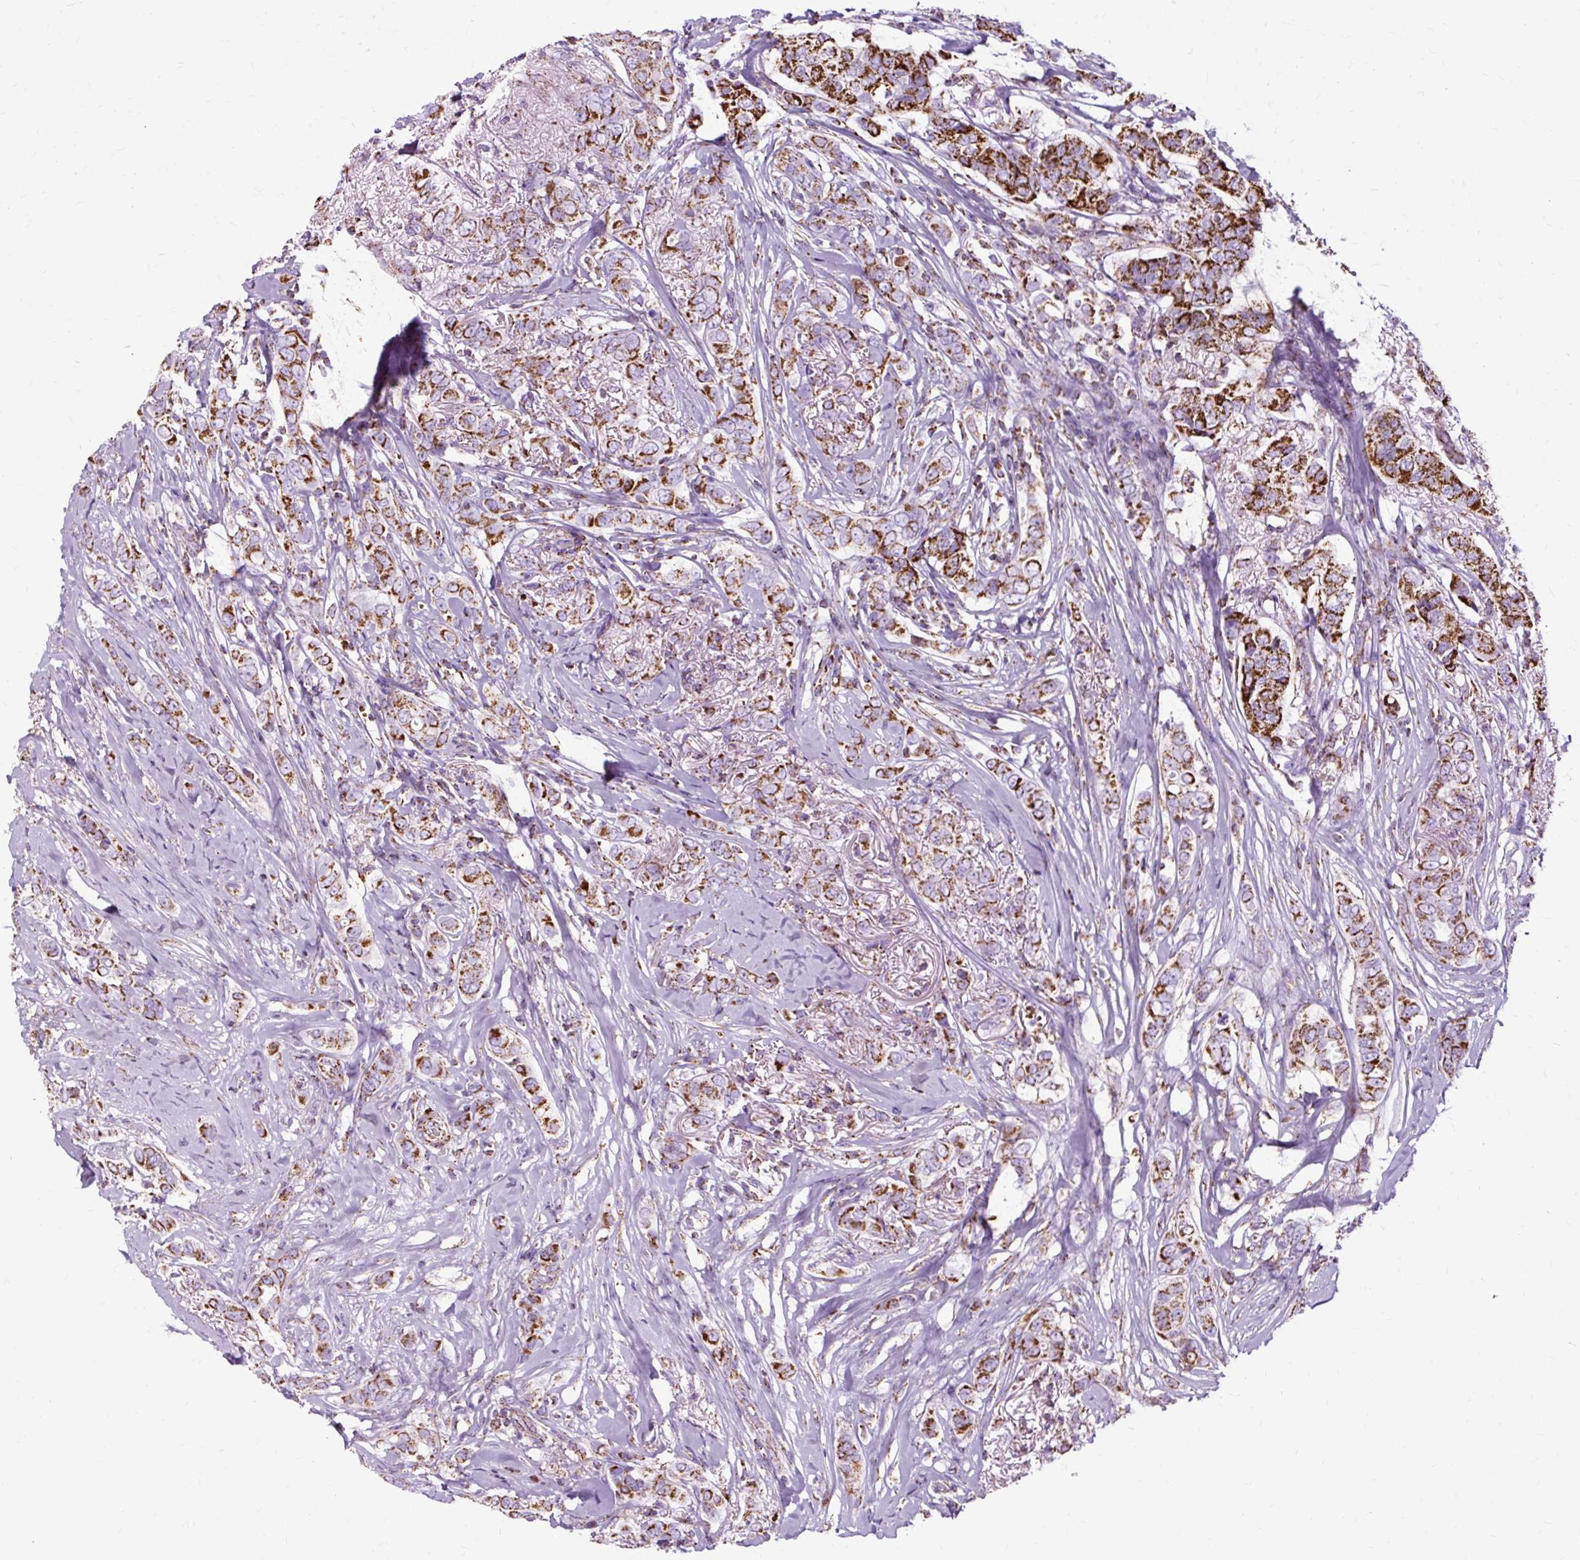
{"staining": {"intensity": "strong", "quantity": ">75%", "location": "cytoplasmic/membranous"}, "tissue": "breast cancer", "cell_type": "Tumor cells", "image_type": "cancer", "snomed": [{"axis": "morphology", "description": "Lobular carcinoma"}, {"axis": "topography", "description": "Breast"}], "caption": "Breast lobular carcinoma stained for a protein (brown) demonstrates strong cytoplasmic/membranous positive expression in approximately >75% of tumor cells.", "gene": "DLAT", "patient": {"sex": "female", "age": 51}}